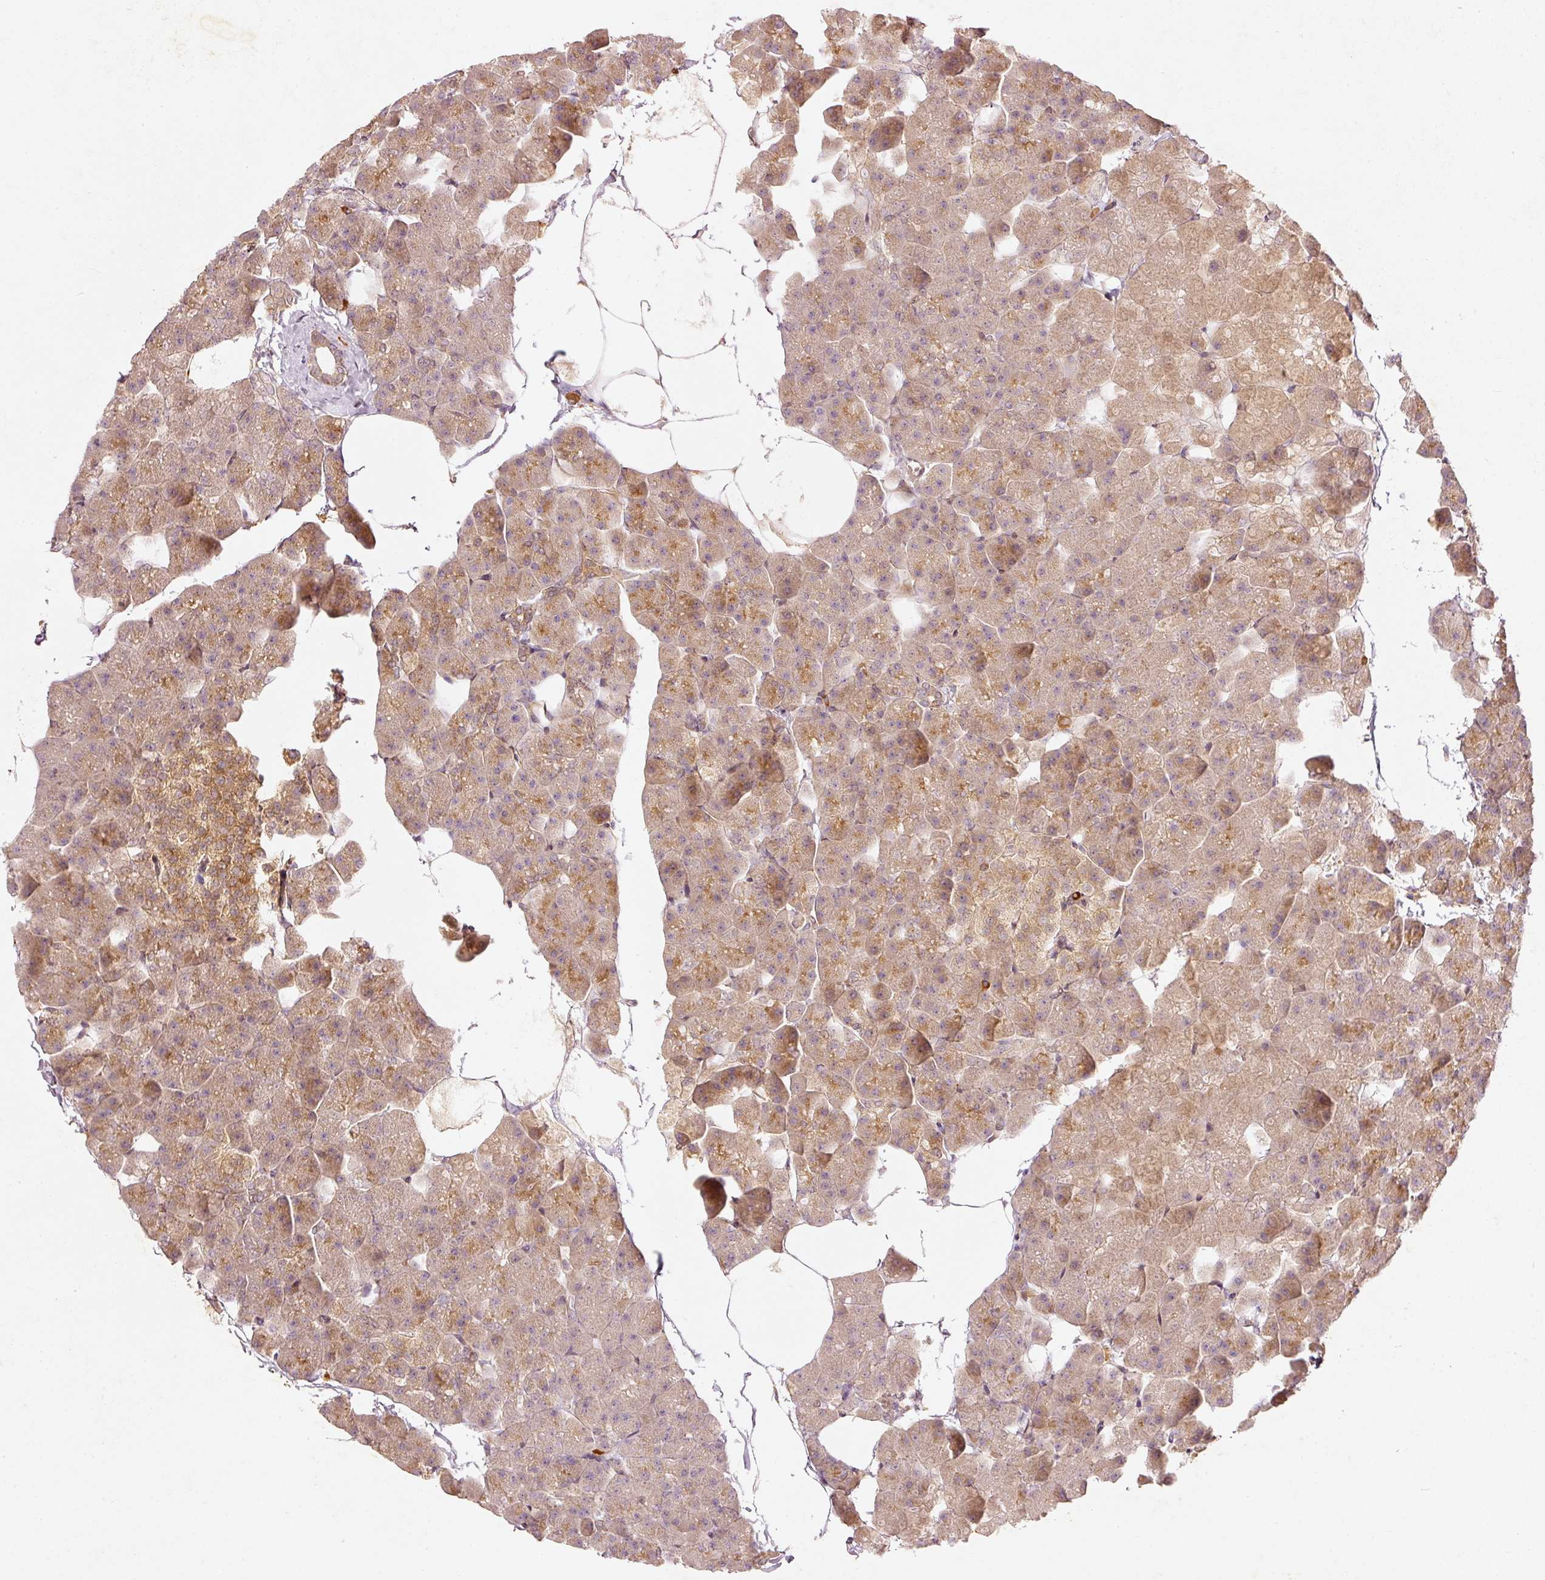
{"staining": {"intensity": "moderate", "quantity": ">75%", "location": "cytoplasmic/membranous"}, "tissue": "pancreas", "cell_type": "Exocrine glandular cells", "image_type": "normal", "snomed": [{"axis": "morphology", "description": "Normal tissue, NOS"}, {"axis": "topography", "description": "Pancreas"}], "caption": "DAB immunohistochemical staining of unremarkable pancreas displays moderate cytoplasmic/membranous protein positivity in approximately >75% of exocrine glandular cells. (DAB = brown stain, brightfield microscopy at high magnification).", "gene": "ZNF580", "patient": {"sex": "male", "age": 35}}